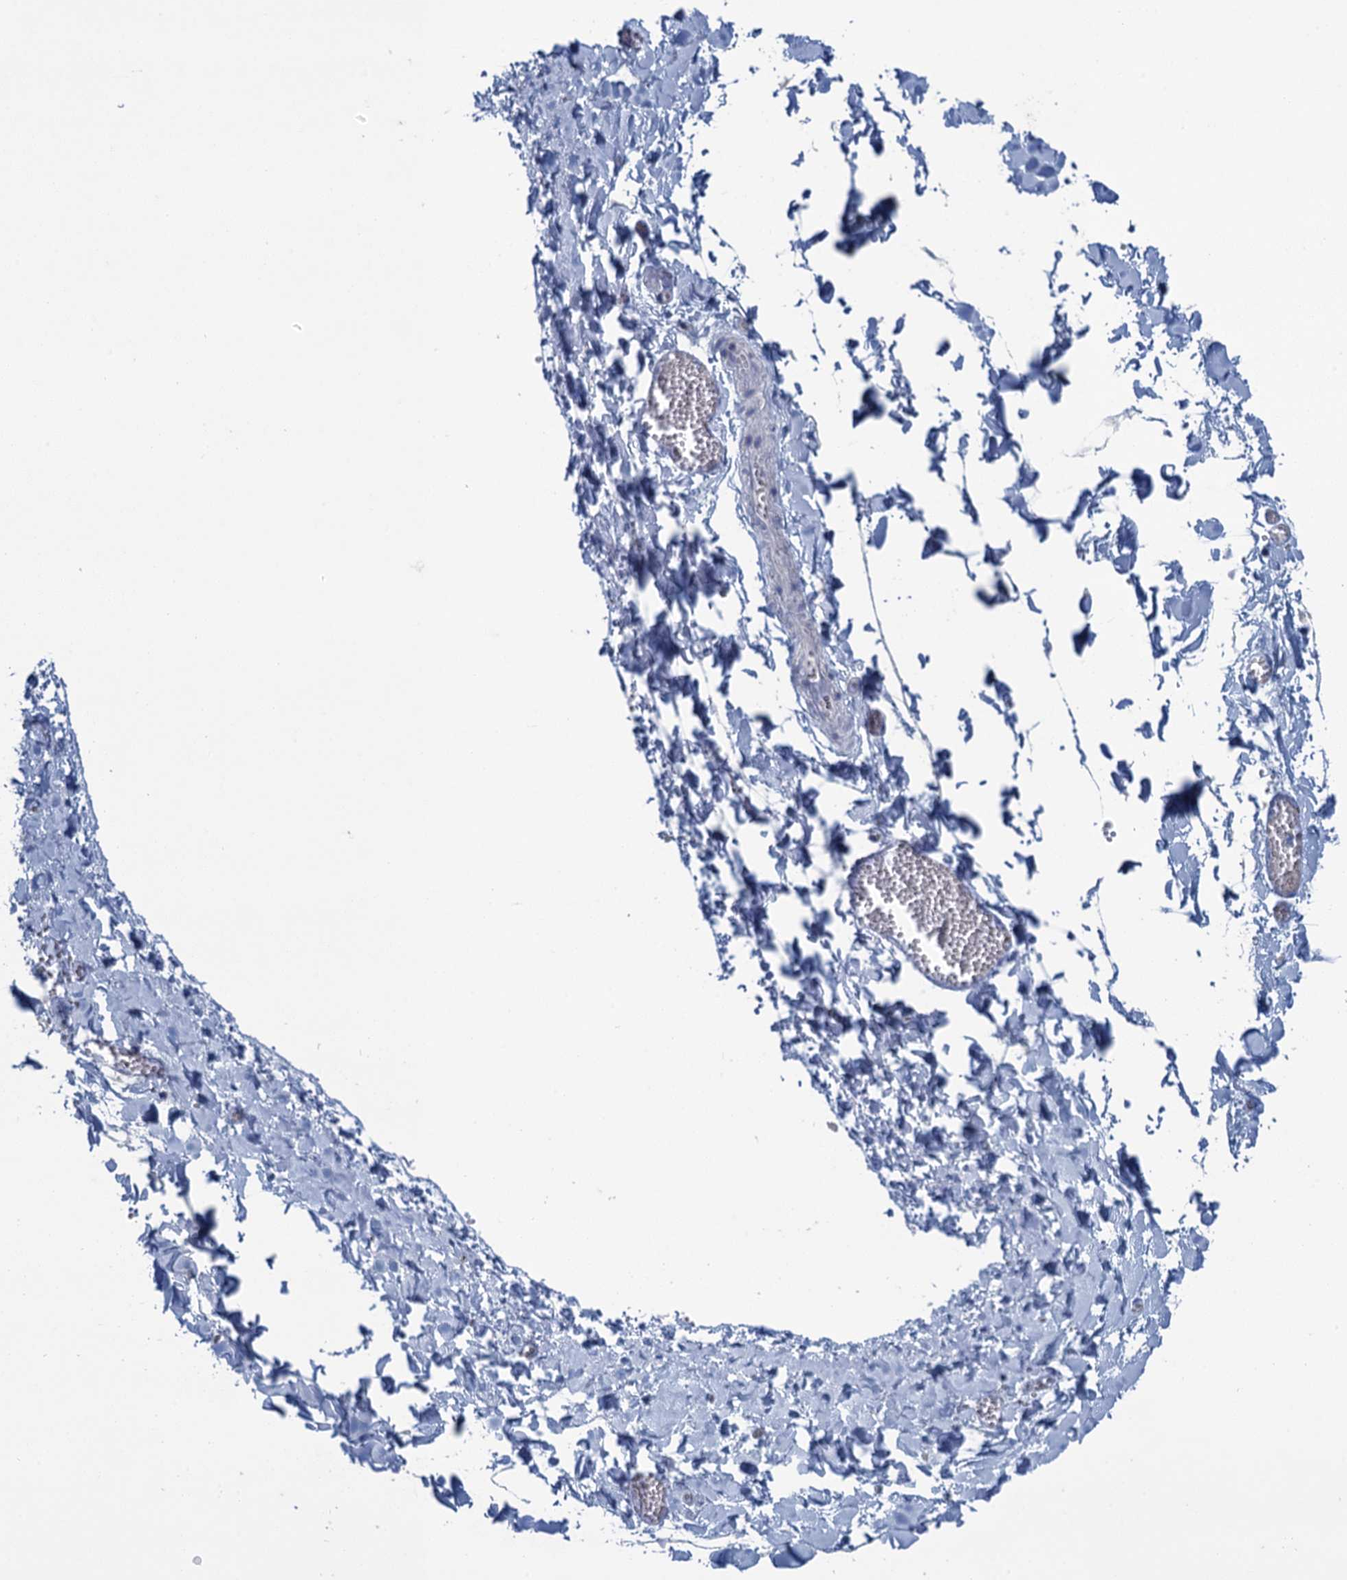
{"staining": {"intensity": "negative", "quantity": "none", "location": "none"}, "tissue": "adipose tissue", "cell_type": "Adipocytes", "image_type": "normal", "snomed": [{"axis": "morphology", "description": "Normal tissue, NOS"}, {"axis": "topography", "description": "Gallbladder"}, {"axis": "topography", "description": "Peripheral nerve tissue"}], "caption": "Human adipose tissue stained for a protein using IHC exhibits no positivity in adipocytes.", "gene": "SCEL", "patient": {"sex": "male", "age": 38}}